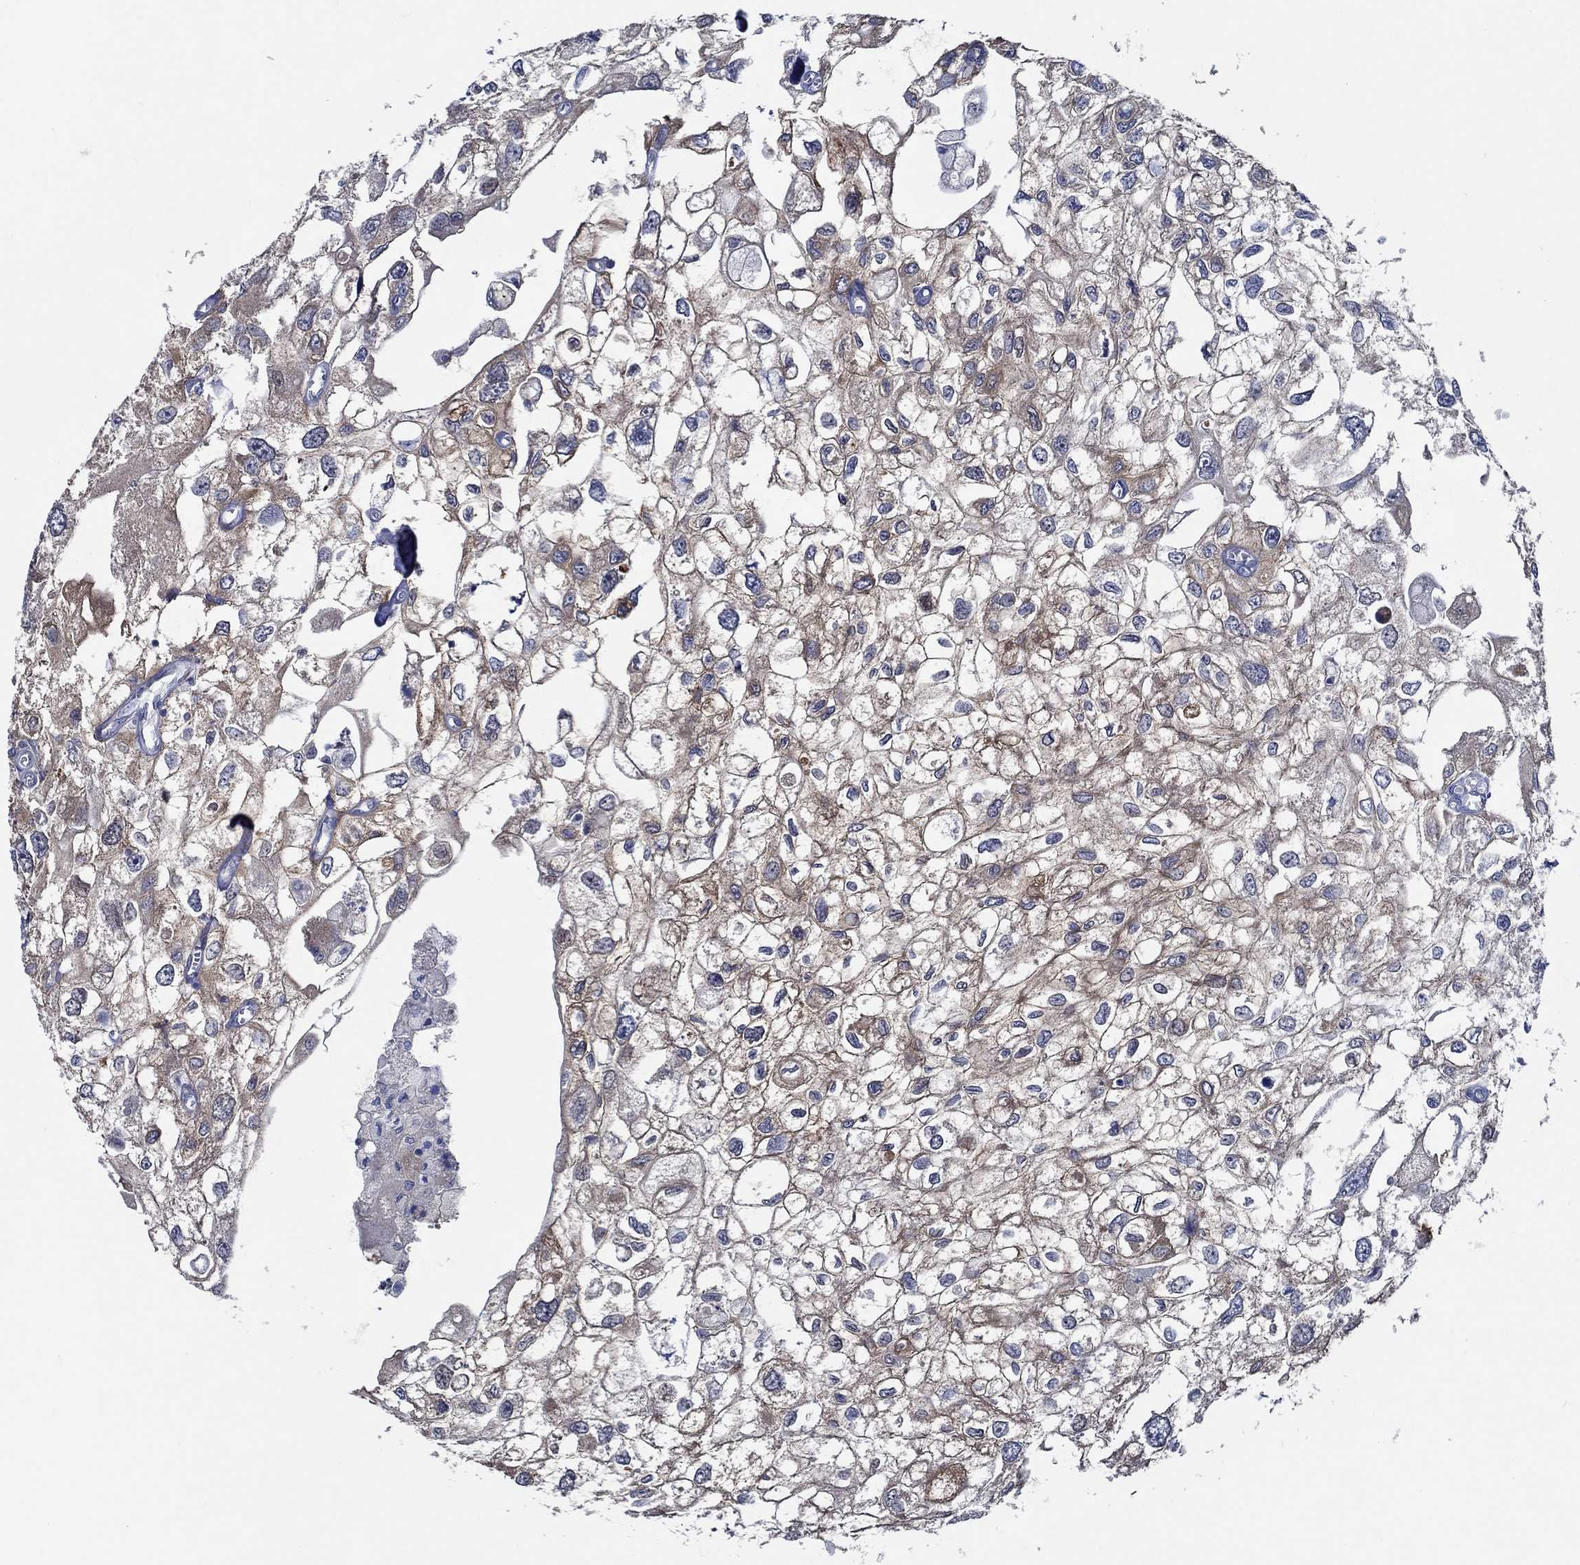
{"staining": {"intensity": "weak", "quantity": "25%-75%", "location": "cytoplasmic/membranous"}, "tissue": "urothelial cancer", "cell_type": "Tumor cells", "image_type": "cancer", "snomed": [{"axis": "morphology", "description": "Urothelial carcinoma, High grade"}, {"axis": "topography", "description": "Urinary bladder"}], "caption": "Urothelial carcinoma (high-grade) stained with a protein marker reveals weak staining in tumor cells.", "gene": "DACT1", "patient": {"sex": "male", "age": 59}}